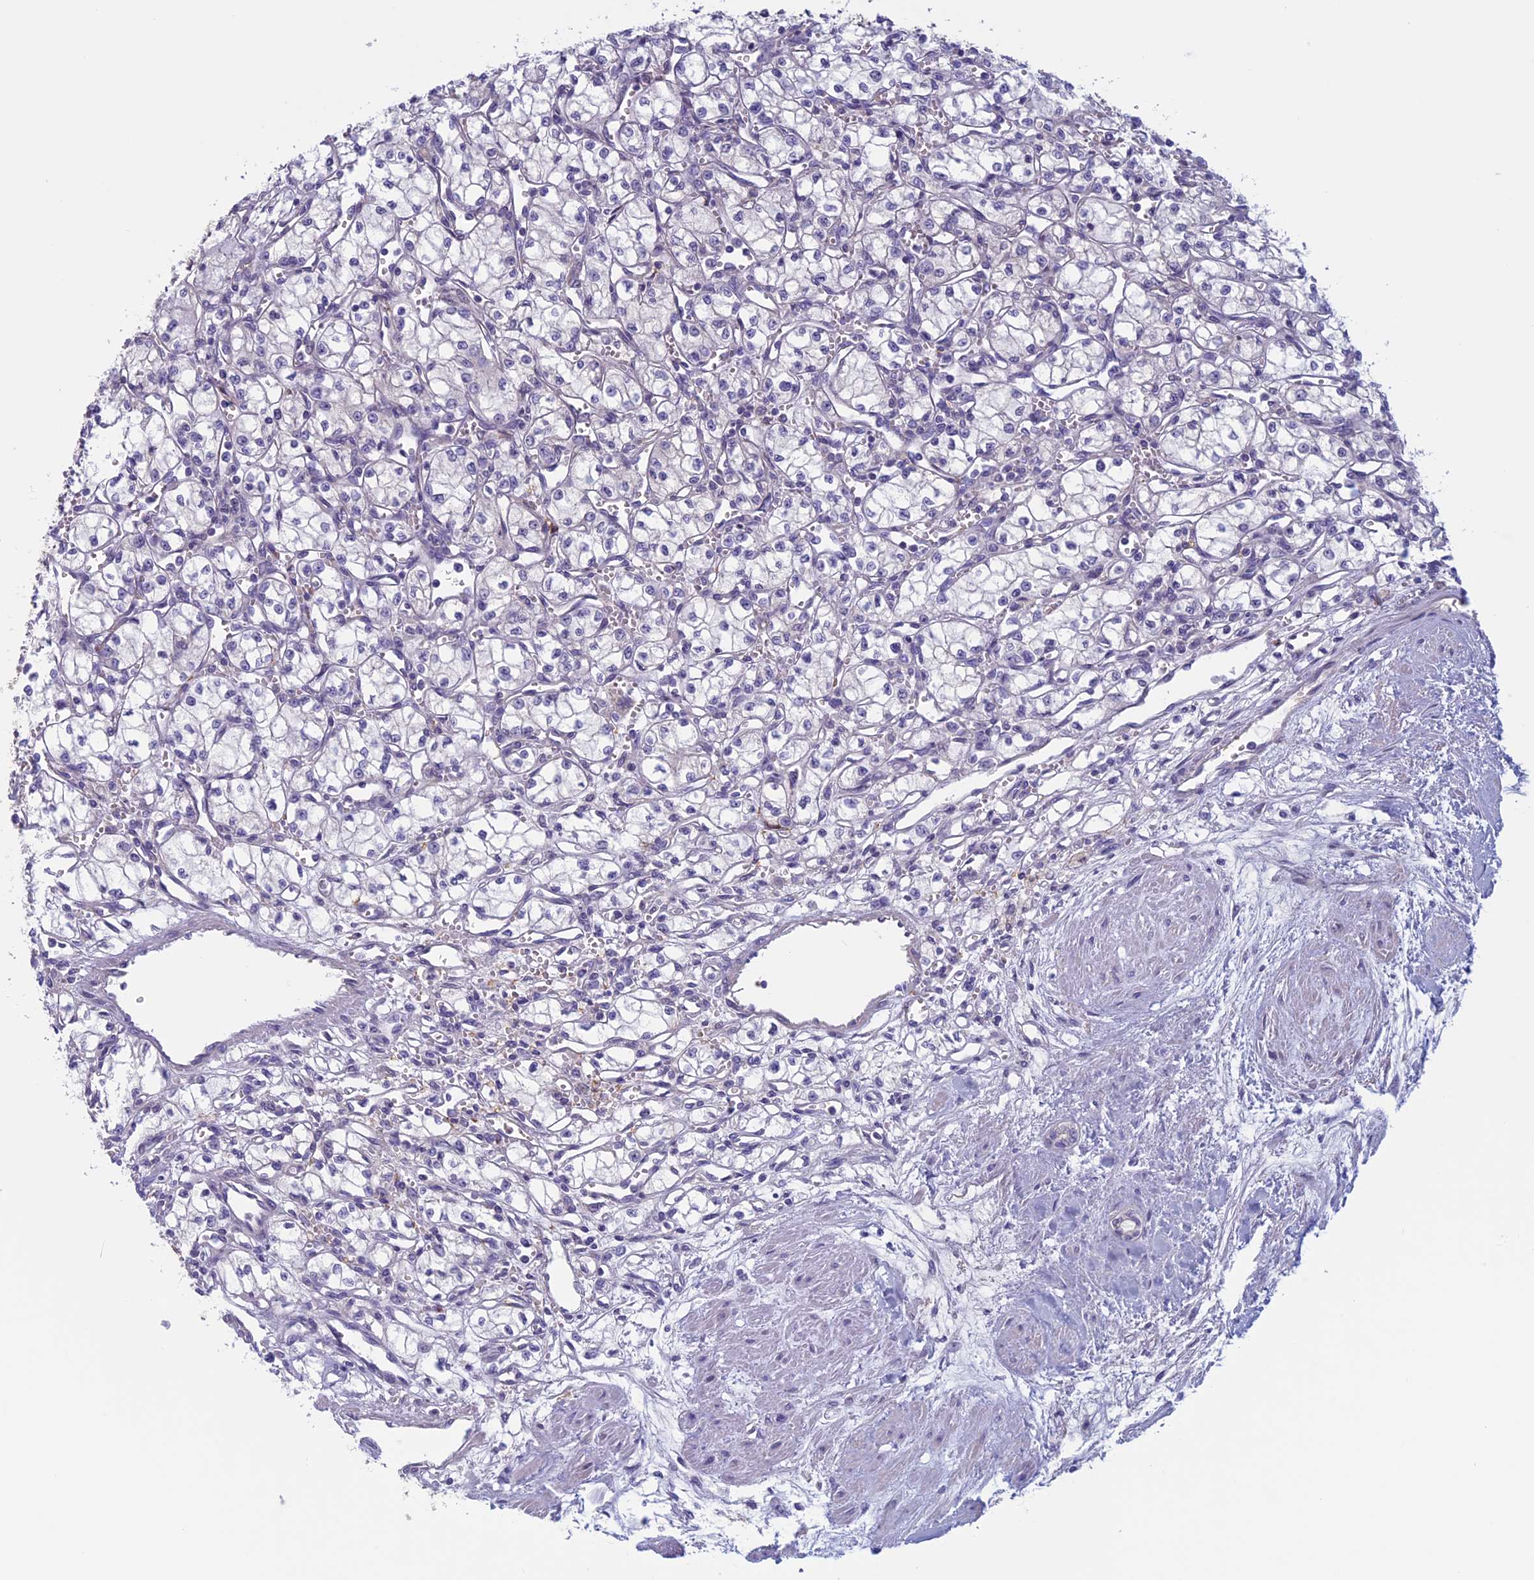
{"staining": {"intensity": "negative", "quantity": "none", "location": "none"}, "tissue": "renal cancer", "cell_type": "Tumor cells", "image_type": "cancer", "snomed": [{"axis": "morphology", "description": "Normal tissue, NOS"}, {"axis": "morphology", "description": "Adenocarcinoma, NOS"}, {"axis": "topography", "description": "Kidney"}], "caption": "The image reveals no significant expression in tumor cells of renal cancer.", "gene": "ANGPTL2", "patient": {"sex": "male", "age": 59}}